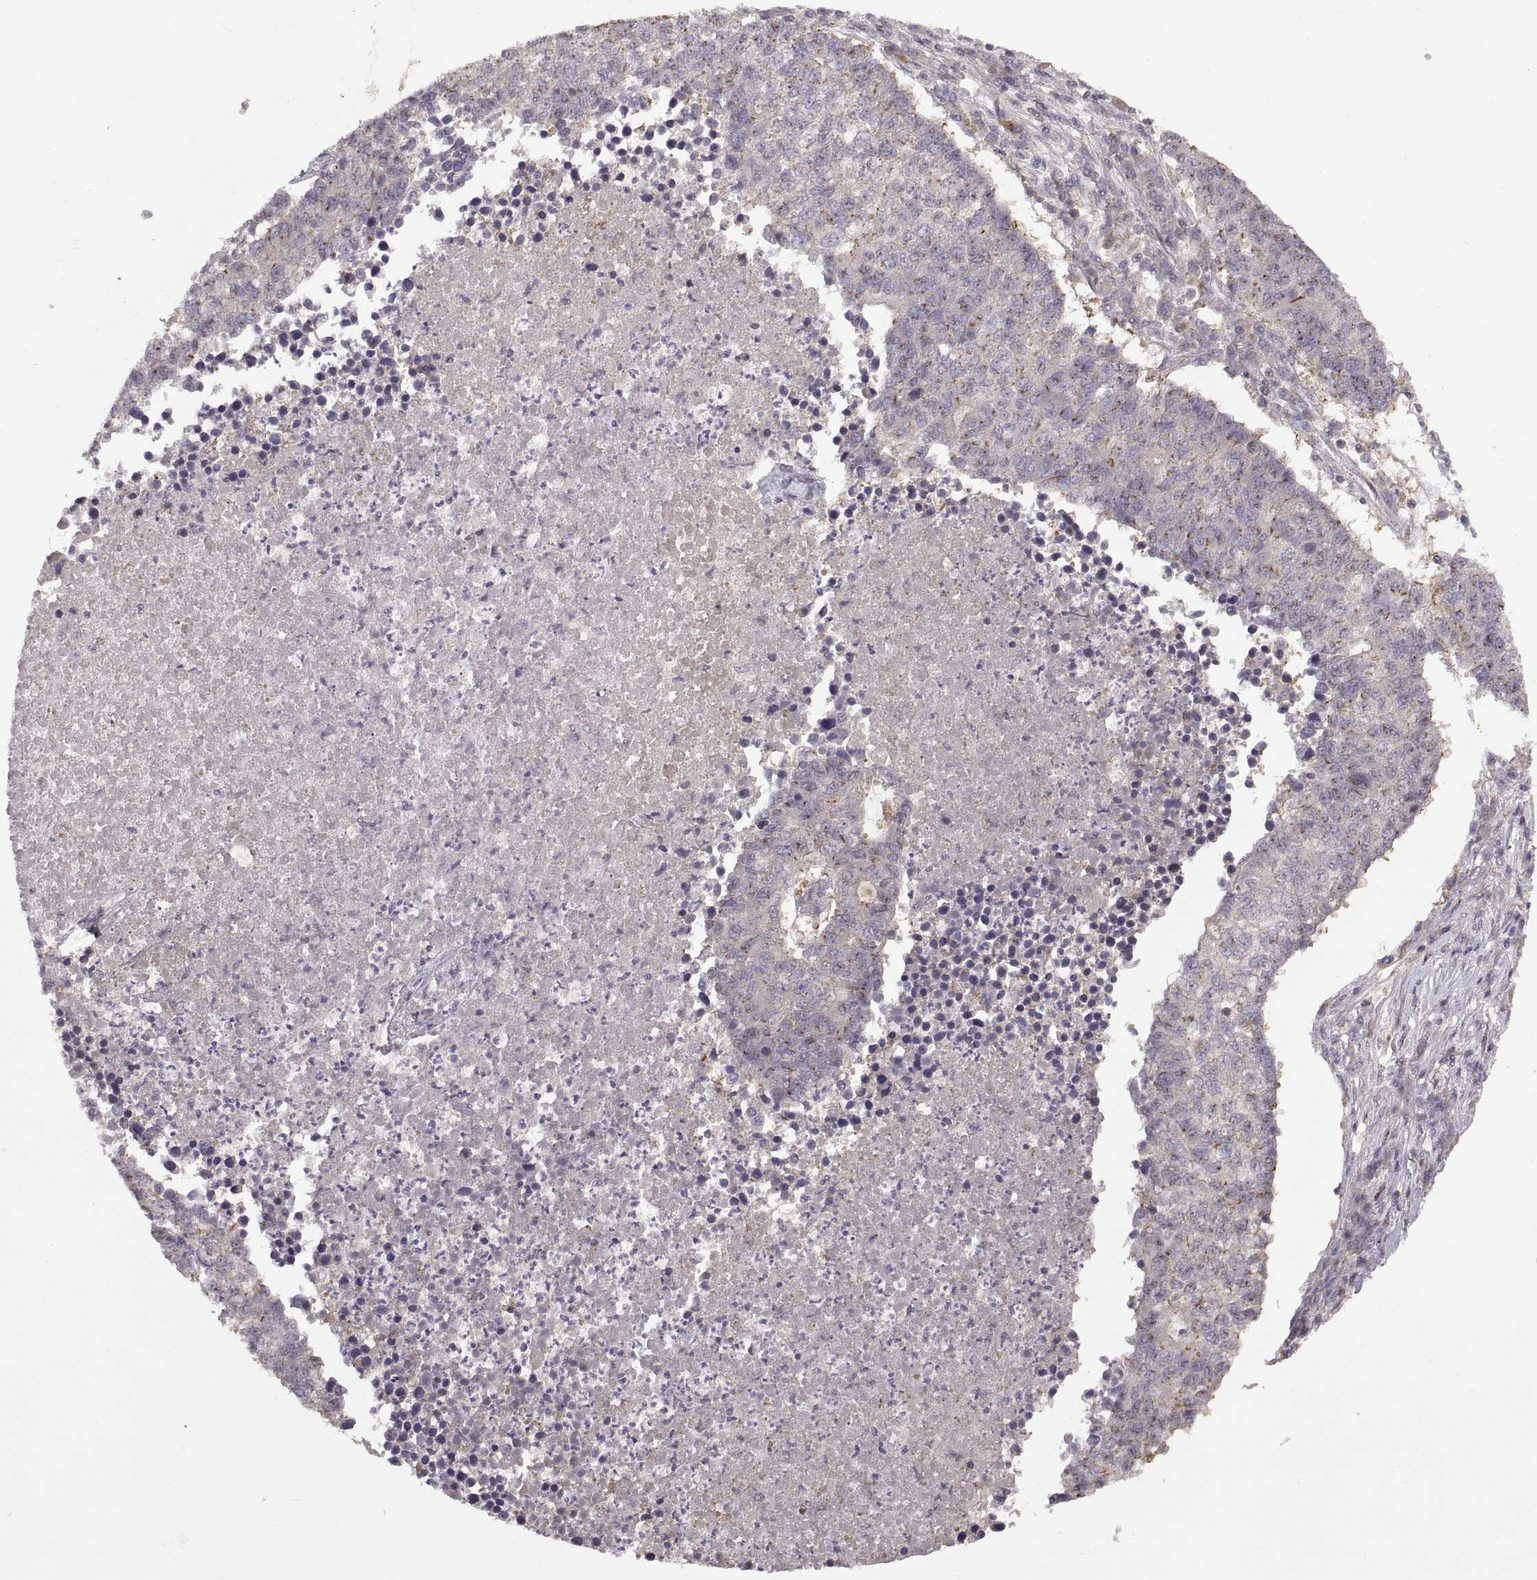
{"staining": {"intensity": "moderate", "quantity": "<25%", "location": "cytoplasmic/membranous"}, "tissue": "lung cancer", "cell_type": "Tumor cells", "image_type": "cancer", "snomed": [{"axis": "morphology", "description": "Adenocarcinoma, NOS"}, {"axis": "topography", "description": "Lung"}], "caption": "Protein analysis of lung adenocarcinoma tissue demonstrates moderate cytoplasmic/membranous expression in approximately <25% of tumor cells.", "gene": "NMNAT2", "patient": {"sex": "male", "age": 57}}